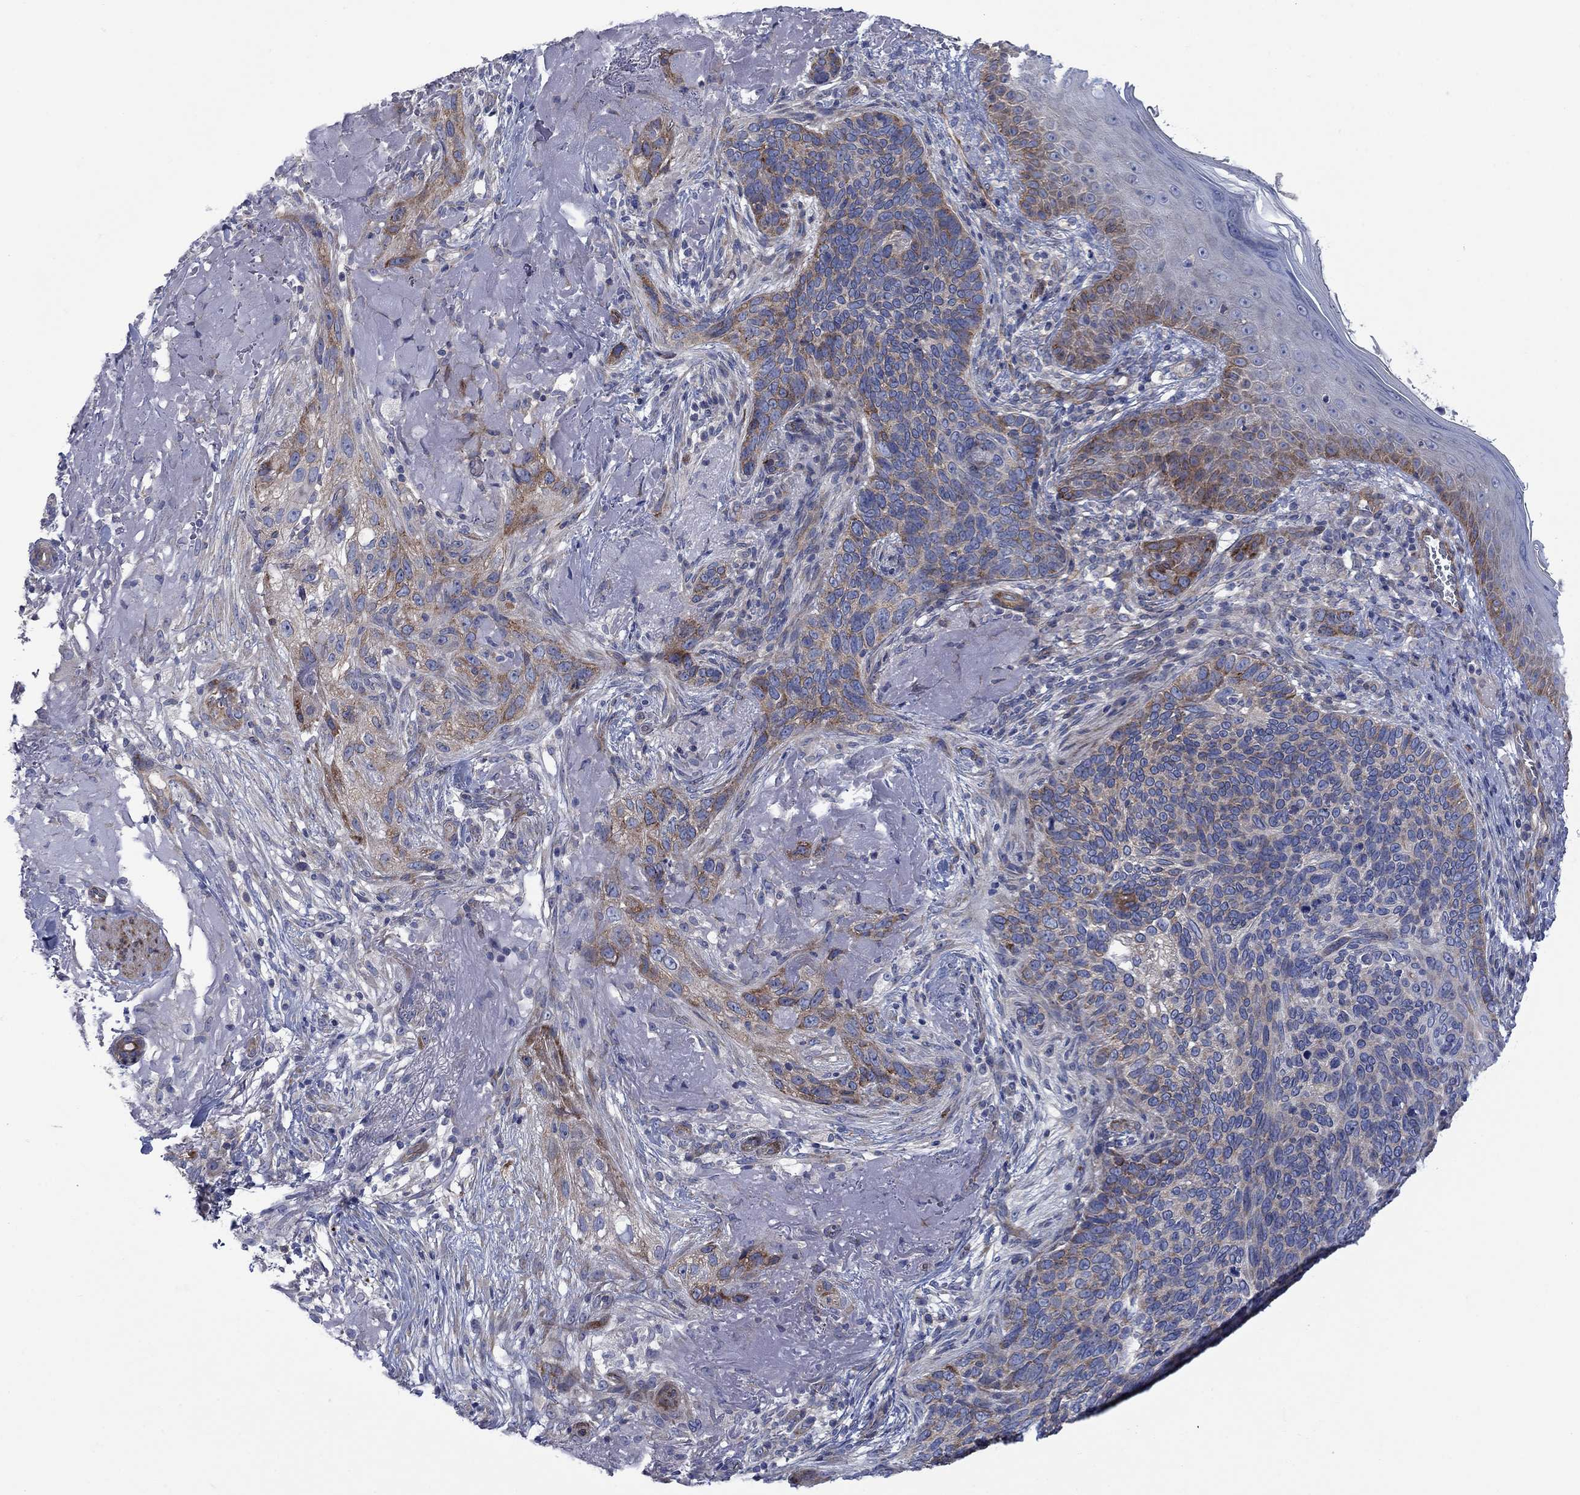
{"staining": {"intensity": "moderate", "quantity": "25%-75%", "location": "cytoplasmic/membranous"}, "tissue": "skin cancer", "cell_type": "Tumor cells", "image_type": "cancer", "snomed": [{"axis": "morphology", "description": "Basal cell carcinoma"}, {"axis": "topography", "description": "Skin"}], "caption": "Protein staining reveals moderate cytoplasmic/membranous expression in about 25%-75% of tumor cells in skin cancer.", "gene": "FXR1", "patient": {"sex": "male", "age": 91}}